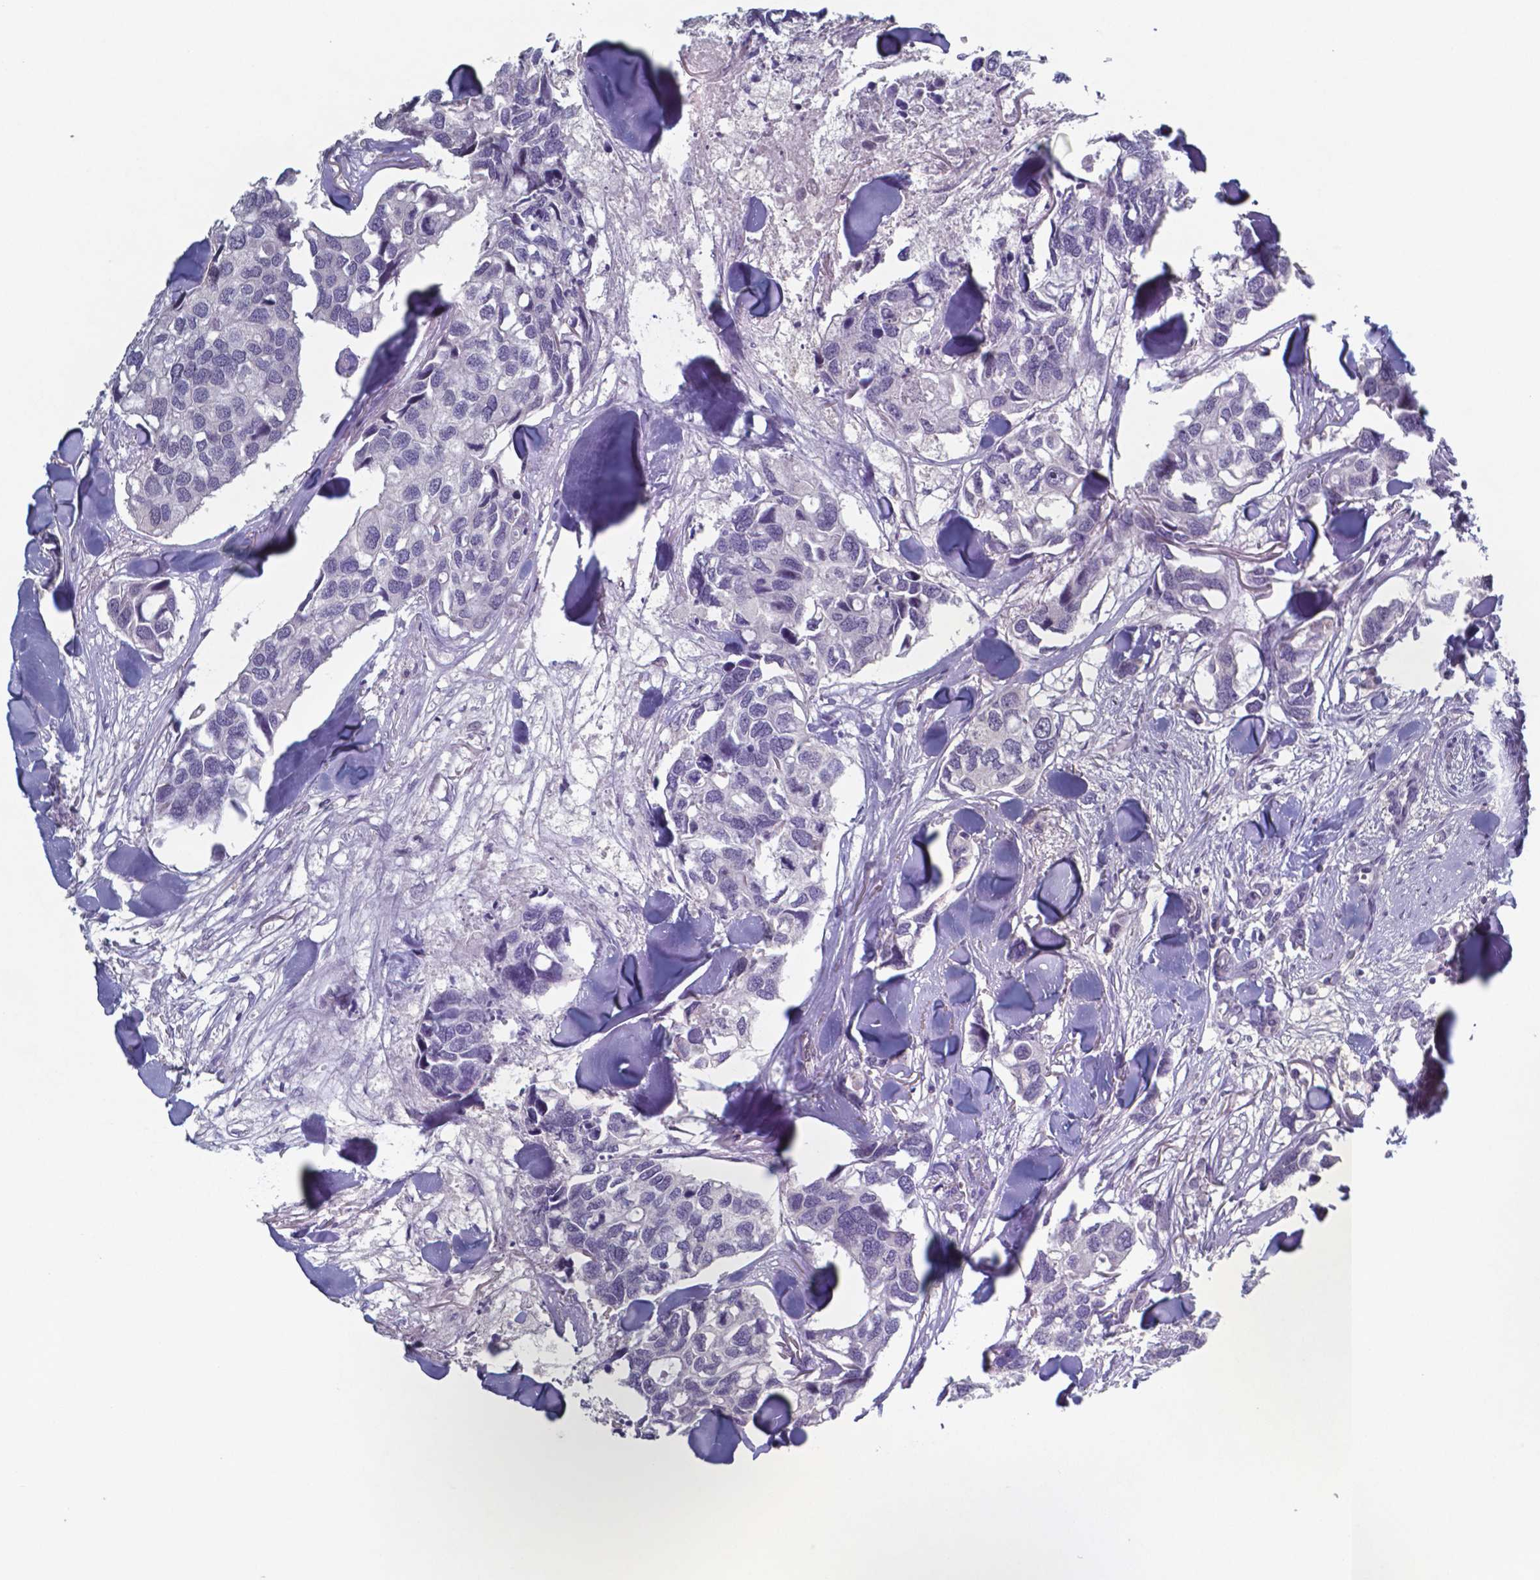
{"staining": {"intensity": "negative", "quantity": "none", "location": "none"}, "tissue": "breast cancer", "cell_type": "Tumor cells", "image_type": "cancer", "snomed": [{"axis": "morphology", "description": "Duct carcinoma"}, {"axis": "topography", "description": "Breast"}], "caption": "Tumor cells are negative for brown protein staining in breast cancer.", "gene": "TDP2", "patient": {"sex": "female", "age": 83}}